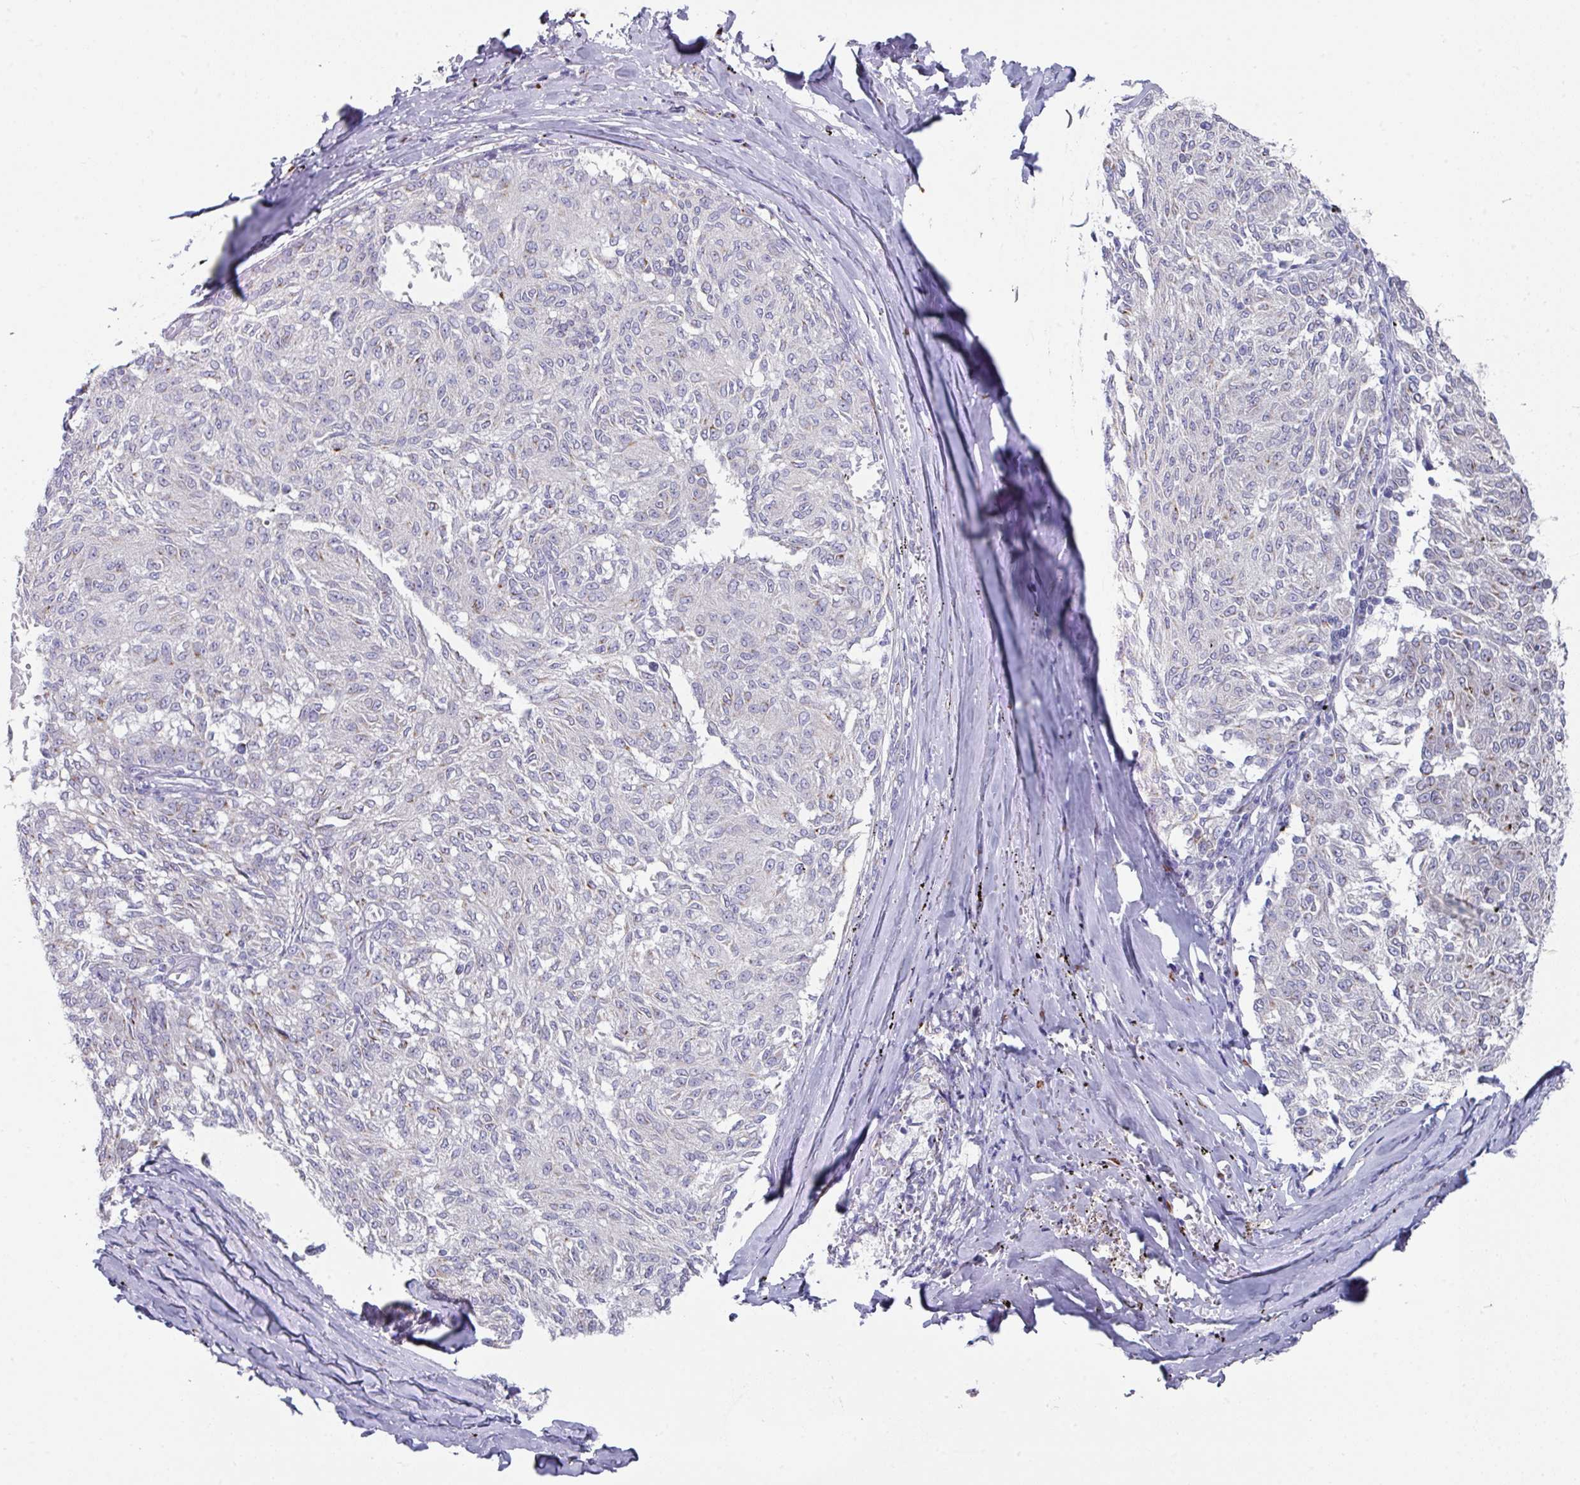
{"staining": {"intensity": "weak", "quantity": "<25%", "location": "cytoplasmic/membranous"}, "tissue": "melanoma", "cell_type": "Tumor cells", "image_type": "cancer", "snomed": [{"axis": "morphology", "description": "Malignant melanoma, NOS"}, {"axis": "topography", "description": "Skin"}], "caption": "An immunohistochemistry photomicrograph of malignant melanoma is shown. There is no staining in tumor cells of malignant melanoma. Nuclei are stained in blue.", "gene": "VKORC1L1", "patient": {"sex": "female", "age": 72}}